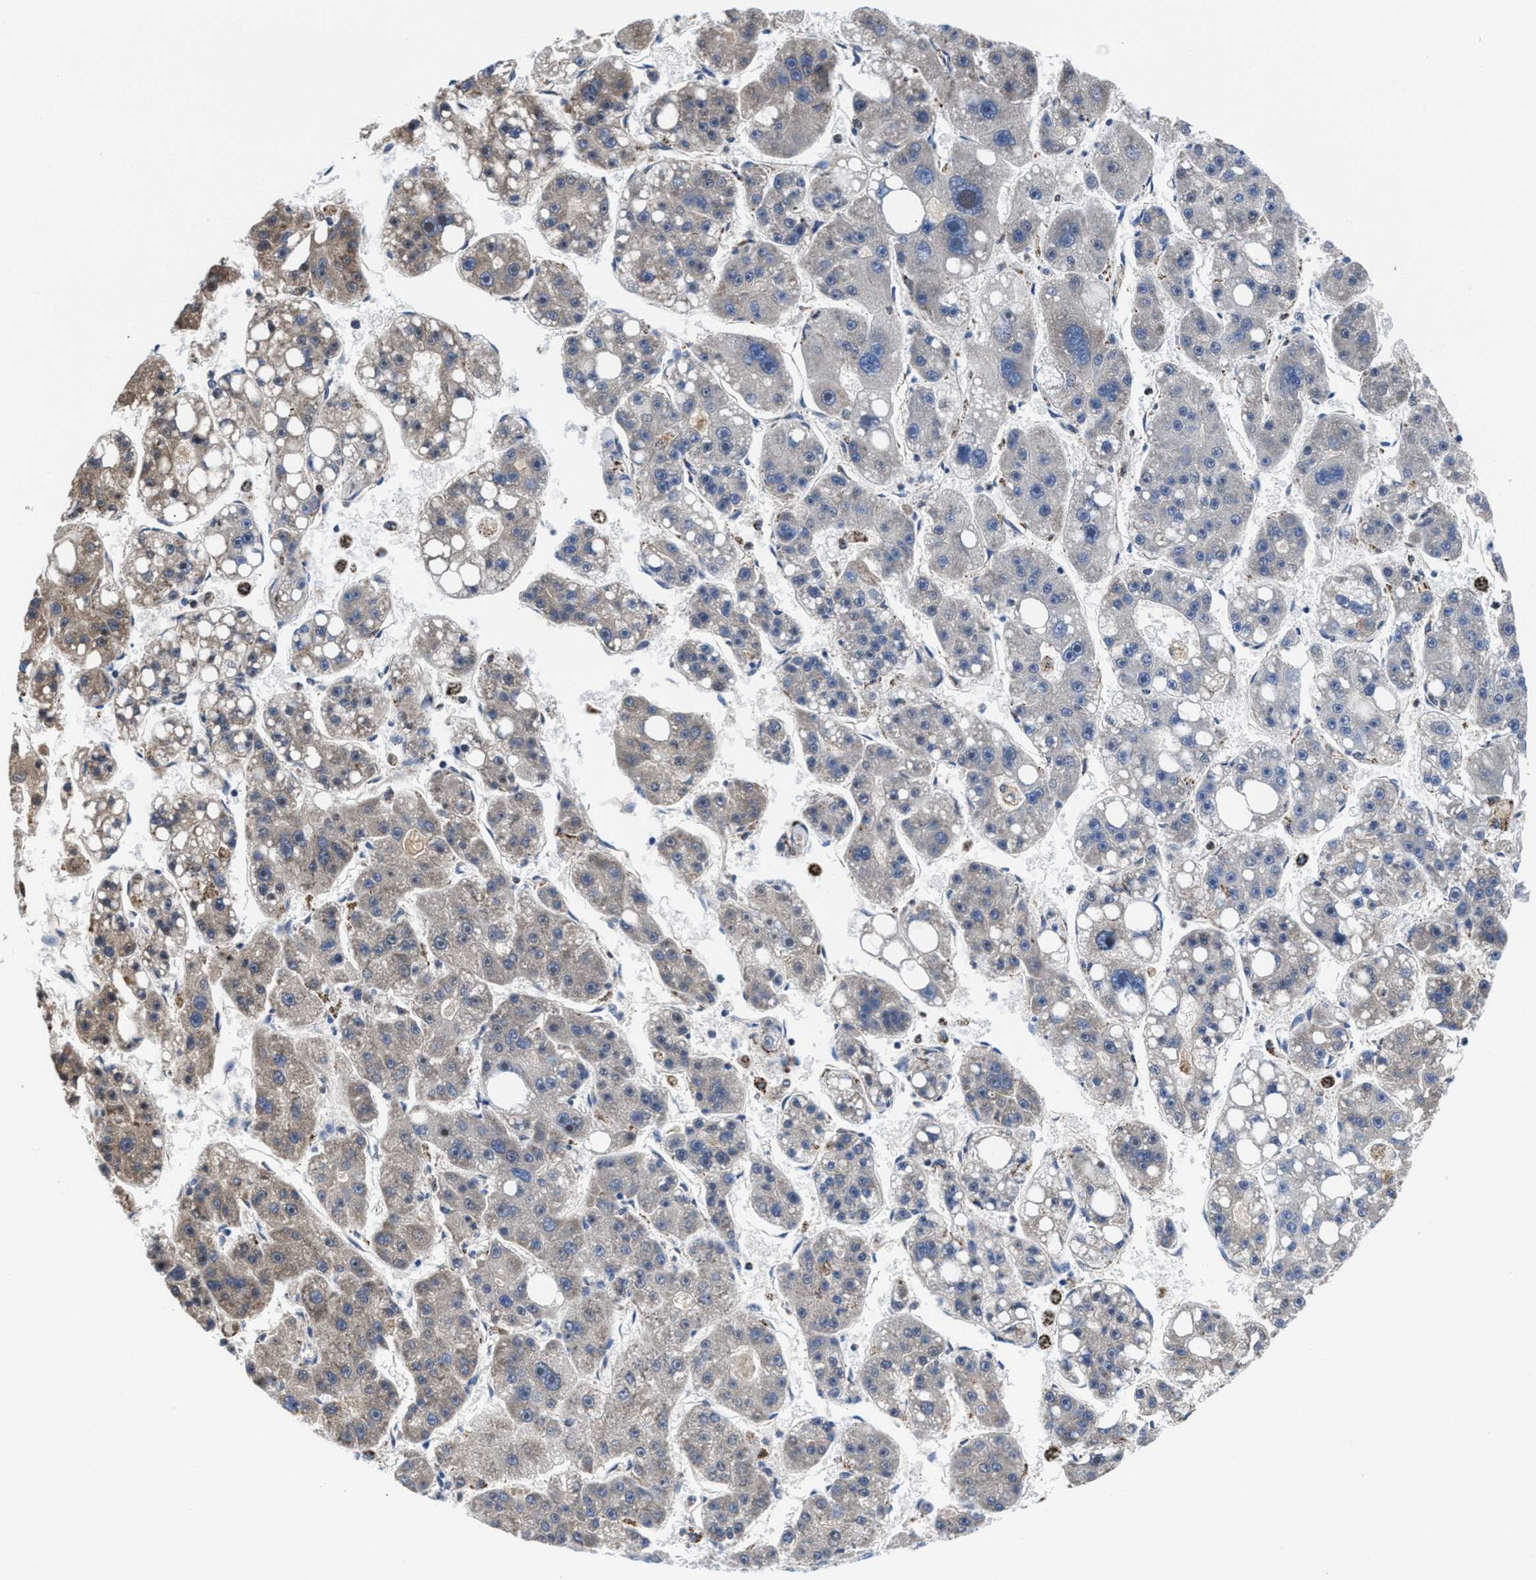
{"staining": {"intensity": "weak", "quantity": "<25%", "location": "cytoplasmic/membranous"}, "tissue": "liver cancer", "cell_type": "Tumor cells", "image_type": "cancer", "snomed": [{"axis": "morphology", "description": "Carcinoma, Hepatocellular, NOS"}, {"axis": "topography", "description": "Liver"}], "caption": "This is an immunohistochemistry micrograph of liver hepatocellular carcinoma. There is no expression in tumor cells.", "gene": "PRR15L", "patient": {"sex": "female", "age": 61}}